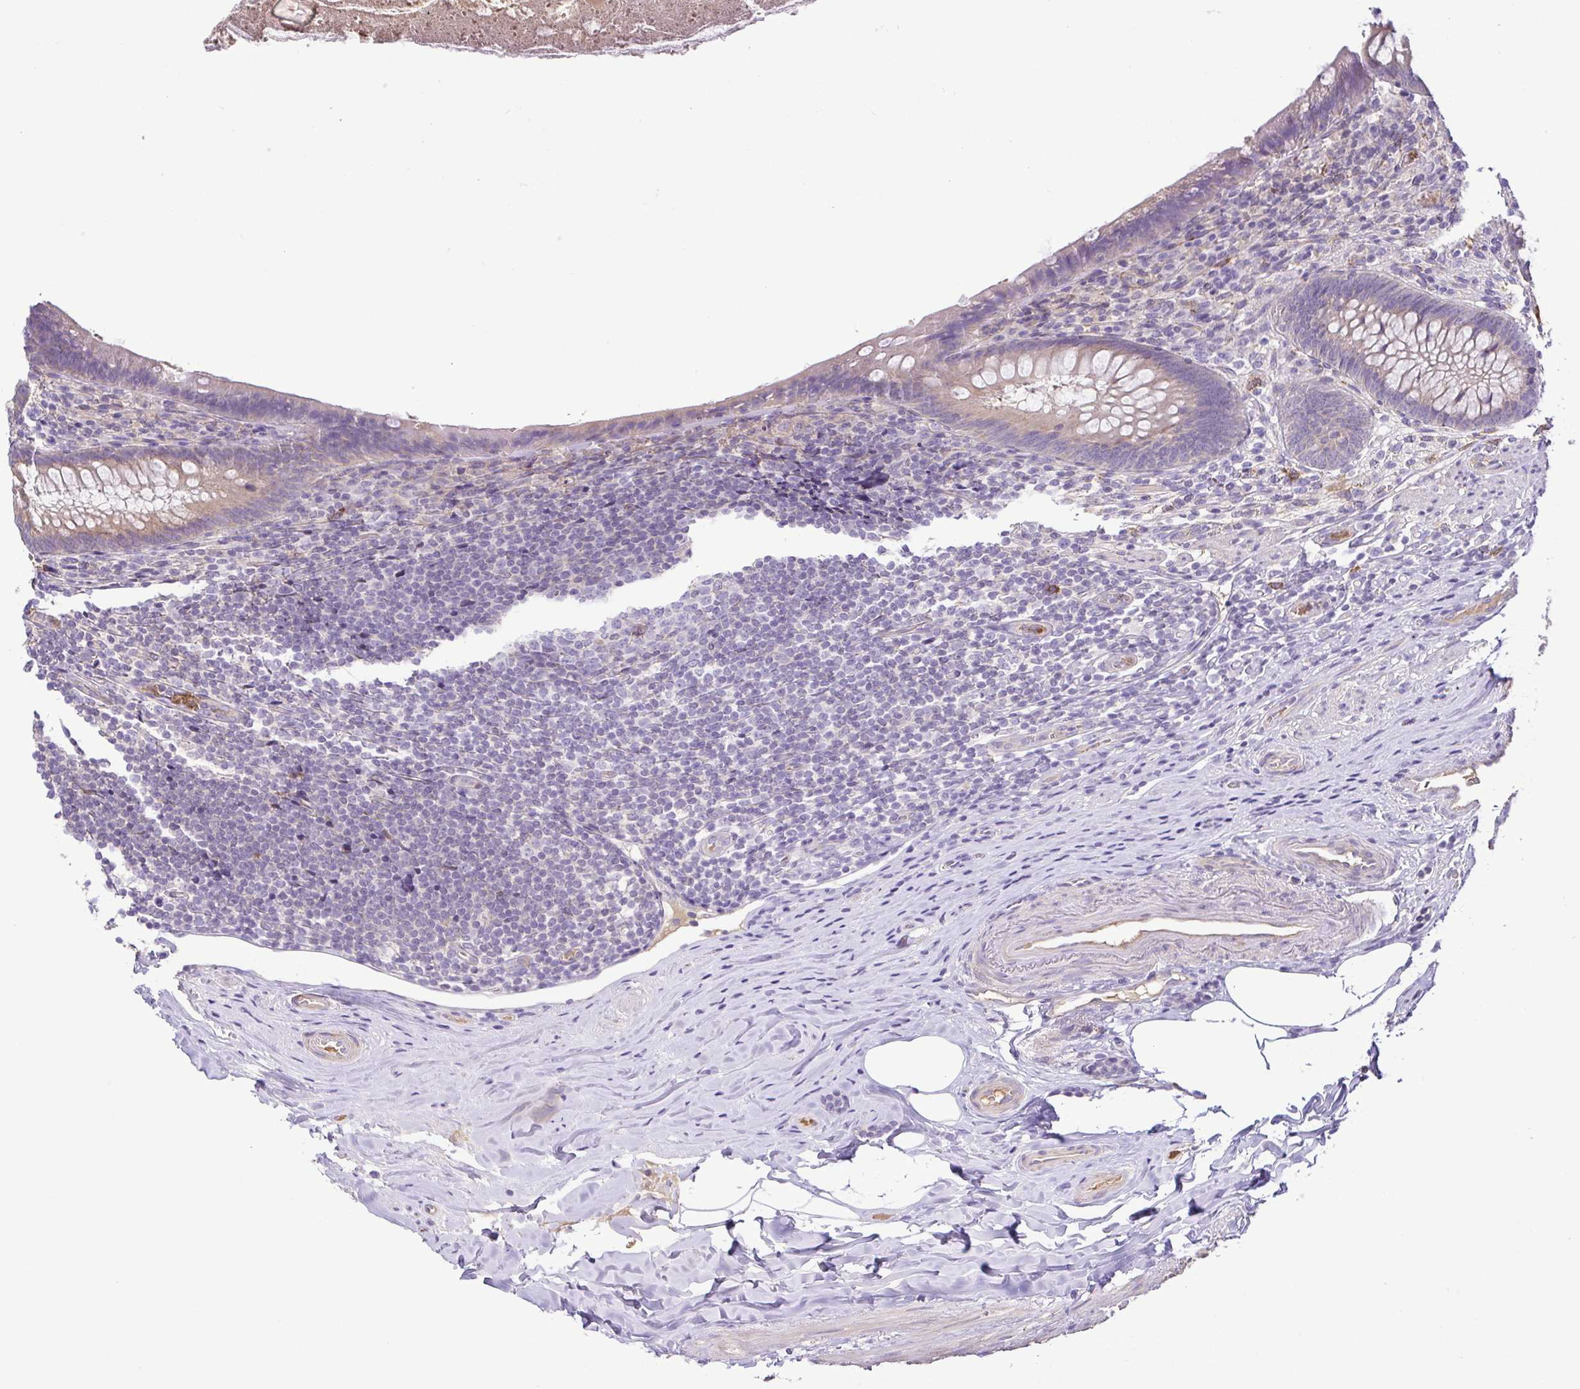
{"staining": {"intensity": "weak", "quantity": "25%-75%", "location": "cytoplasmic/membranous"}, "tissue": "appendix", "cell_type": "Glandular cells", "image_type": "normal", "snomed": [{"axis": "morphology", "description": "Normal tissue, NOS"}, {"axis": "topography", "description": "Appendix"}], "caption": "The photomicrograph reveals staining of normal appendix, revealing weak cytoplasmic/membranous protein staining (brown color) within glandular cells. (DAB IHC with brightfield microscopy, high magnification).", "gene": "MYL10", "patient": {"sex": "male", "age": 47}}